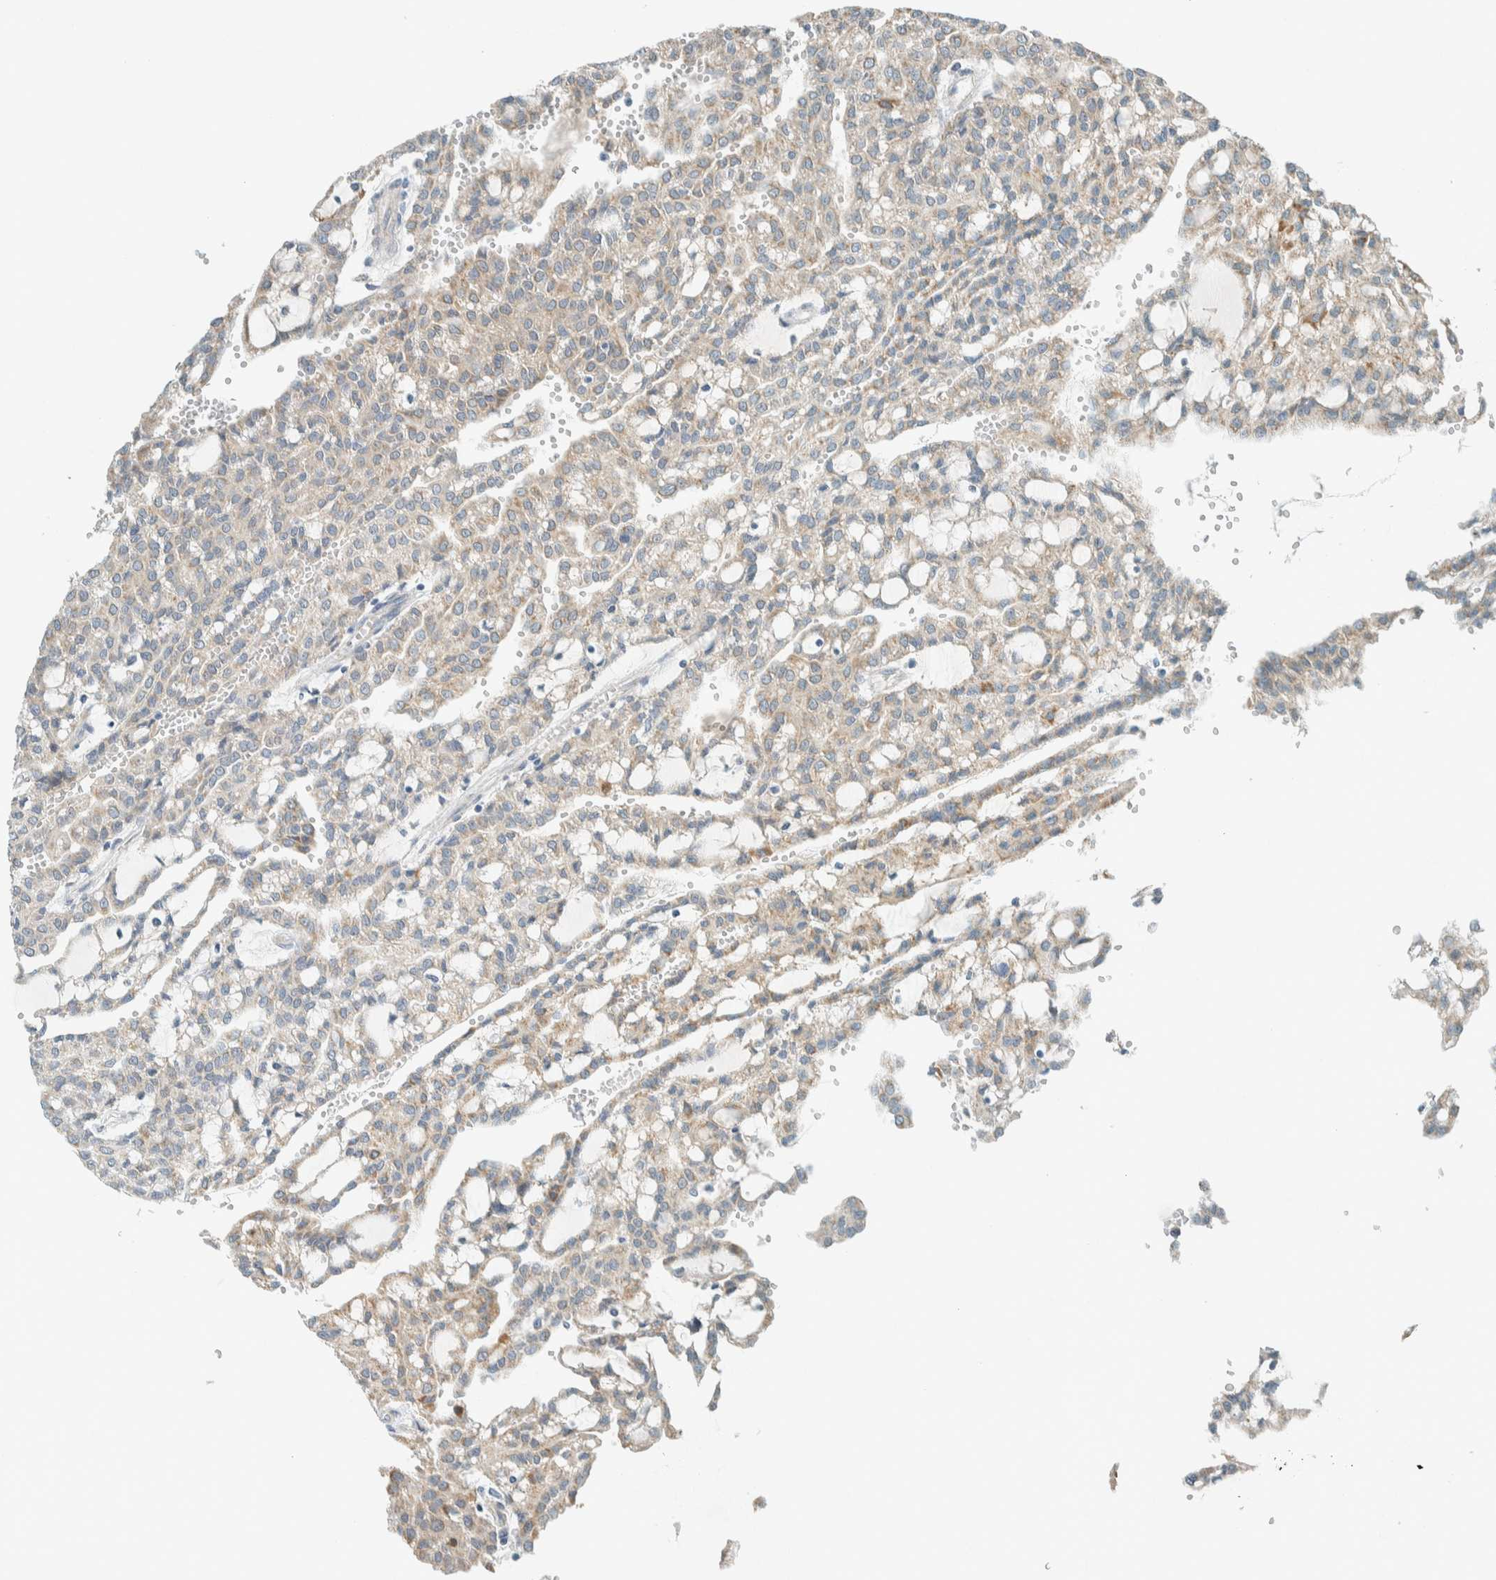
{"staining": {"intensity": "weak", "quantity": ">75%", "location": "cytoplasmic/membranous"}, "tissue": "renal cancer", "cell_type": "Tumor cells", "image_type": "cancer", "snomed": [{"axis": "morphology", "description": "Adenocarcinoma, NOS"}, {"axis": "topography", "description": "Kidney"}], "caption": "Brown immunohistochemical staining in adenocarcinoma (renal) shows weak cytoplasmic/membranous expression in approximately >75% of tumor cells.", "gene": "ALDH7A1", "patient": {"sex": "male", "age": 63}}